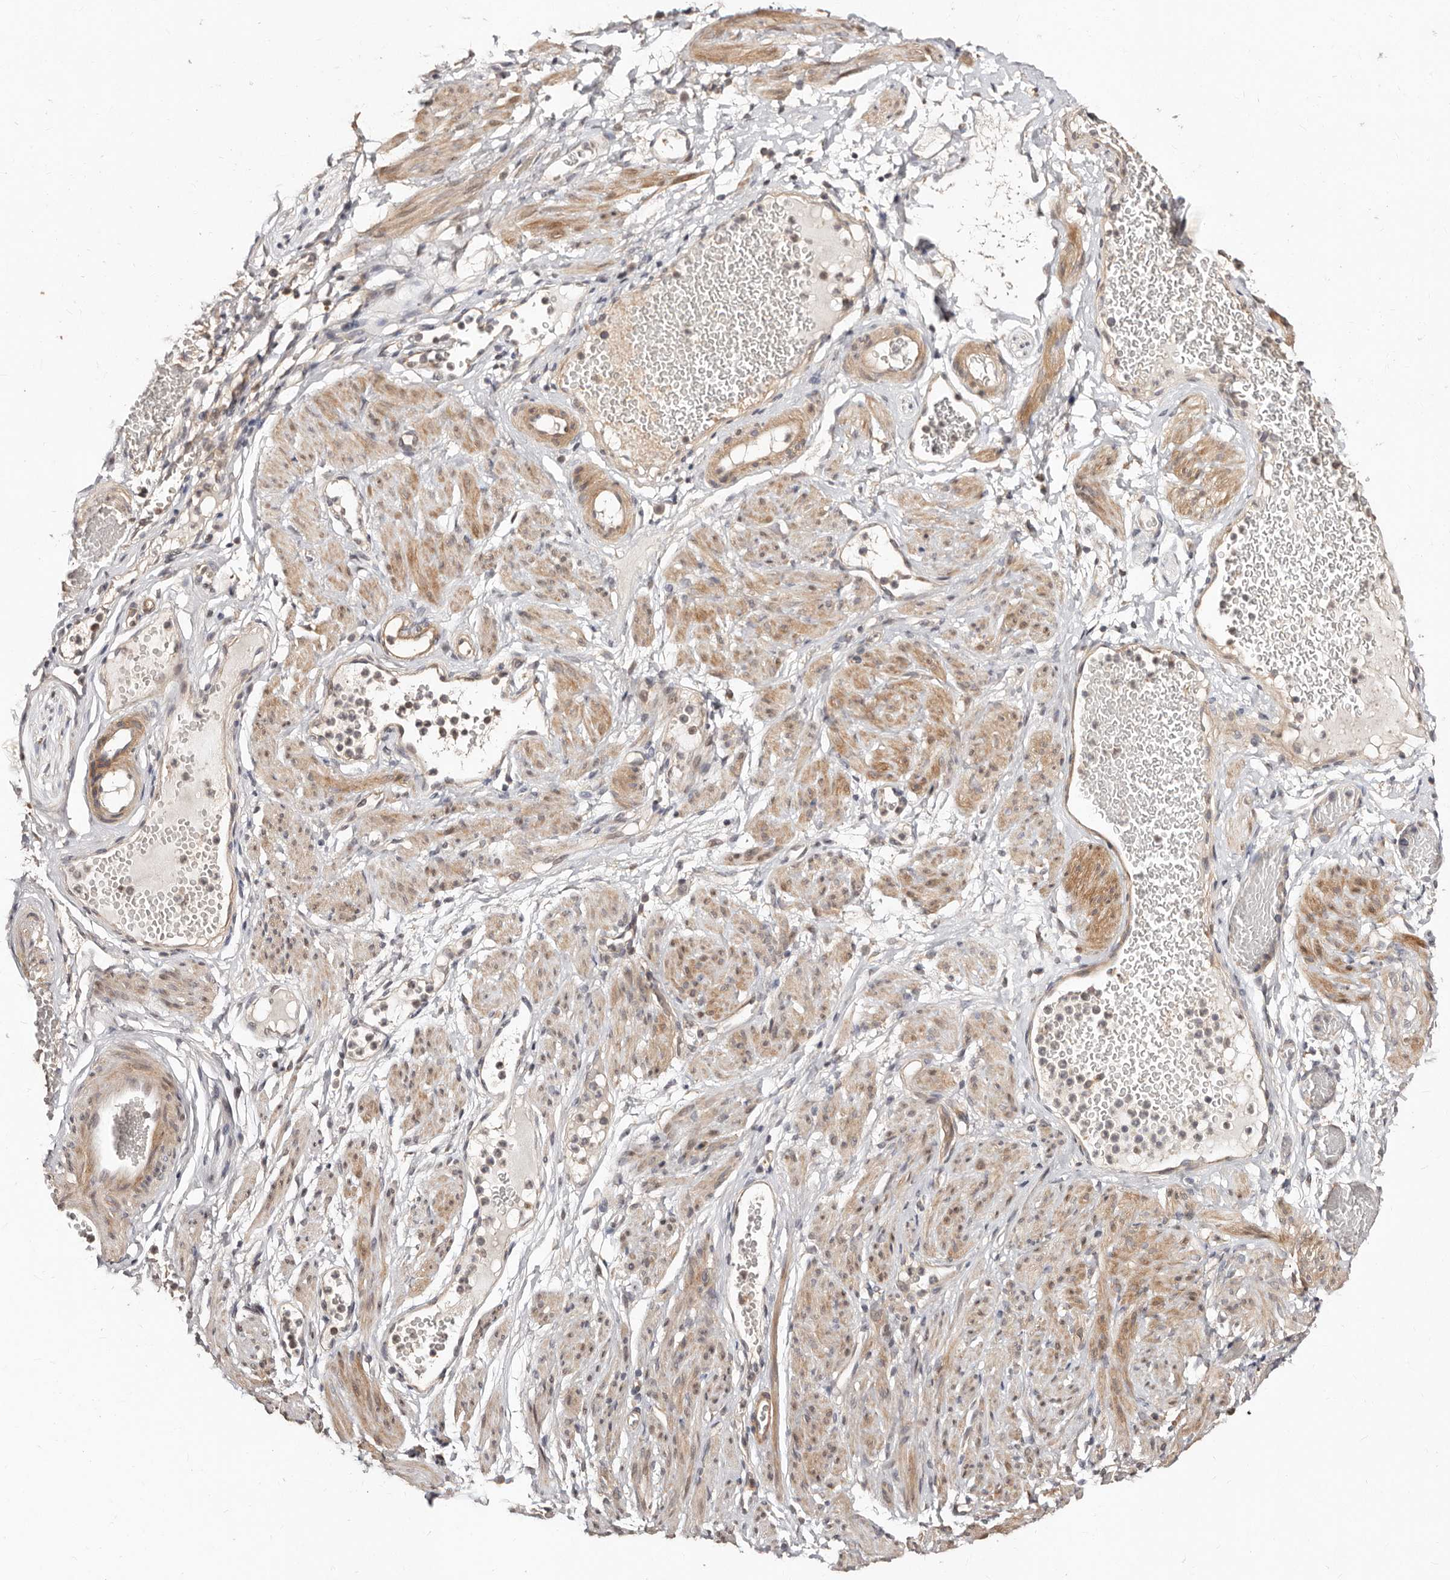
{"staining": {"intensity": "weak", "quantity": "25%-75%", "location": "cytoplasmic/membranous"}, "tissue": "soft tissue", "cell_type": "Chondrocytes", "image_type": "normal", "snomed": [{"axis": "morphology", "description": "Normal tissue, NOS"}, {"axis": "topography", "description": "Smooth muscle"}, {"axis": "topography", "description": "Peripheral nerve tissue"}], "caption": "About 25%-75% of chondrocytes in unremarkable human soft tissue reveal weak cytoplasmic/membranous protein staining as visualized by brown immunohistochemical staining.", "gene": "APOL6", "patient": {"sex": "female", "age": 39}}